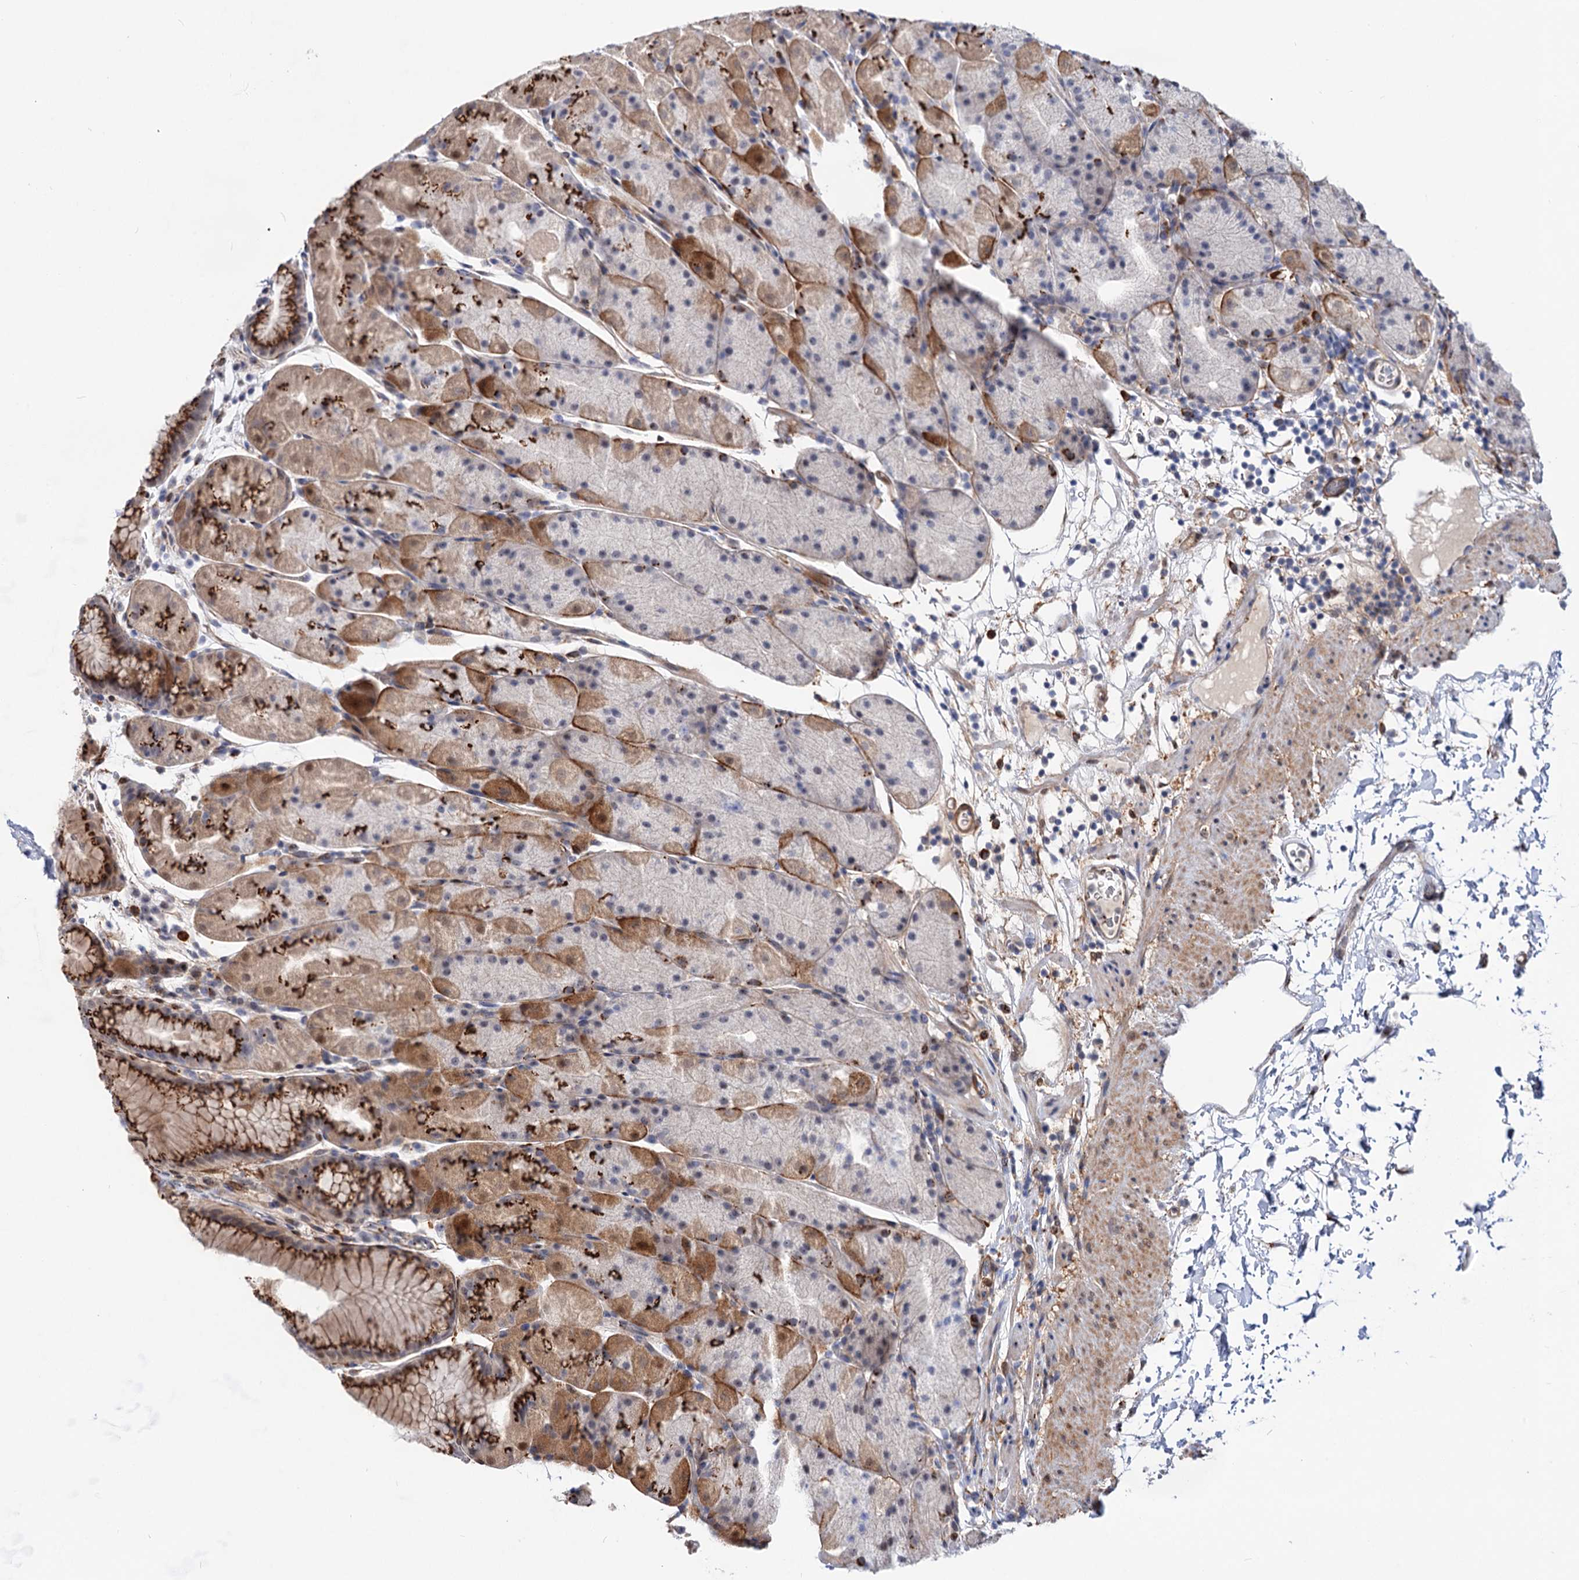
{"staining": {"intensity": "strong", "quantity": "25%-75%", "location": "cytoplasmic/membranous"}, "tissue": "stomach", "cell_type": "Glandular cells", "image_type": "normal", "snomed": [{"axis": "morphology", "description": "Normal tissue, NOS"}, {"axis": "topography", "description": "Stomach, upper"}, {"axis": "topography", "description": "Stomach, lower"}], "caption": "Immunohistochemical staining of normal human stomach demonstrates strong cytoplasmic/membranous protein positivity in about 25%-75% of glandular cells. The staining was performed using DAB to visualize the protein expression in brown, while the nuclei were stained in blue with hematoxylin (Magnification: 20x).", "gene": "C11orf96", "patient": {"sex": "male", "age": 67}}